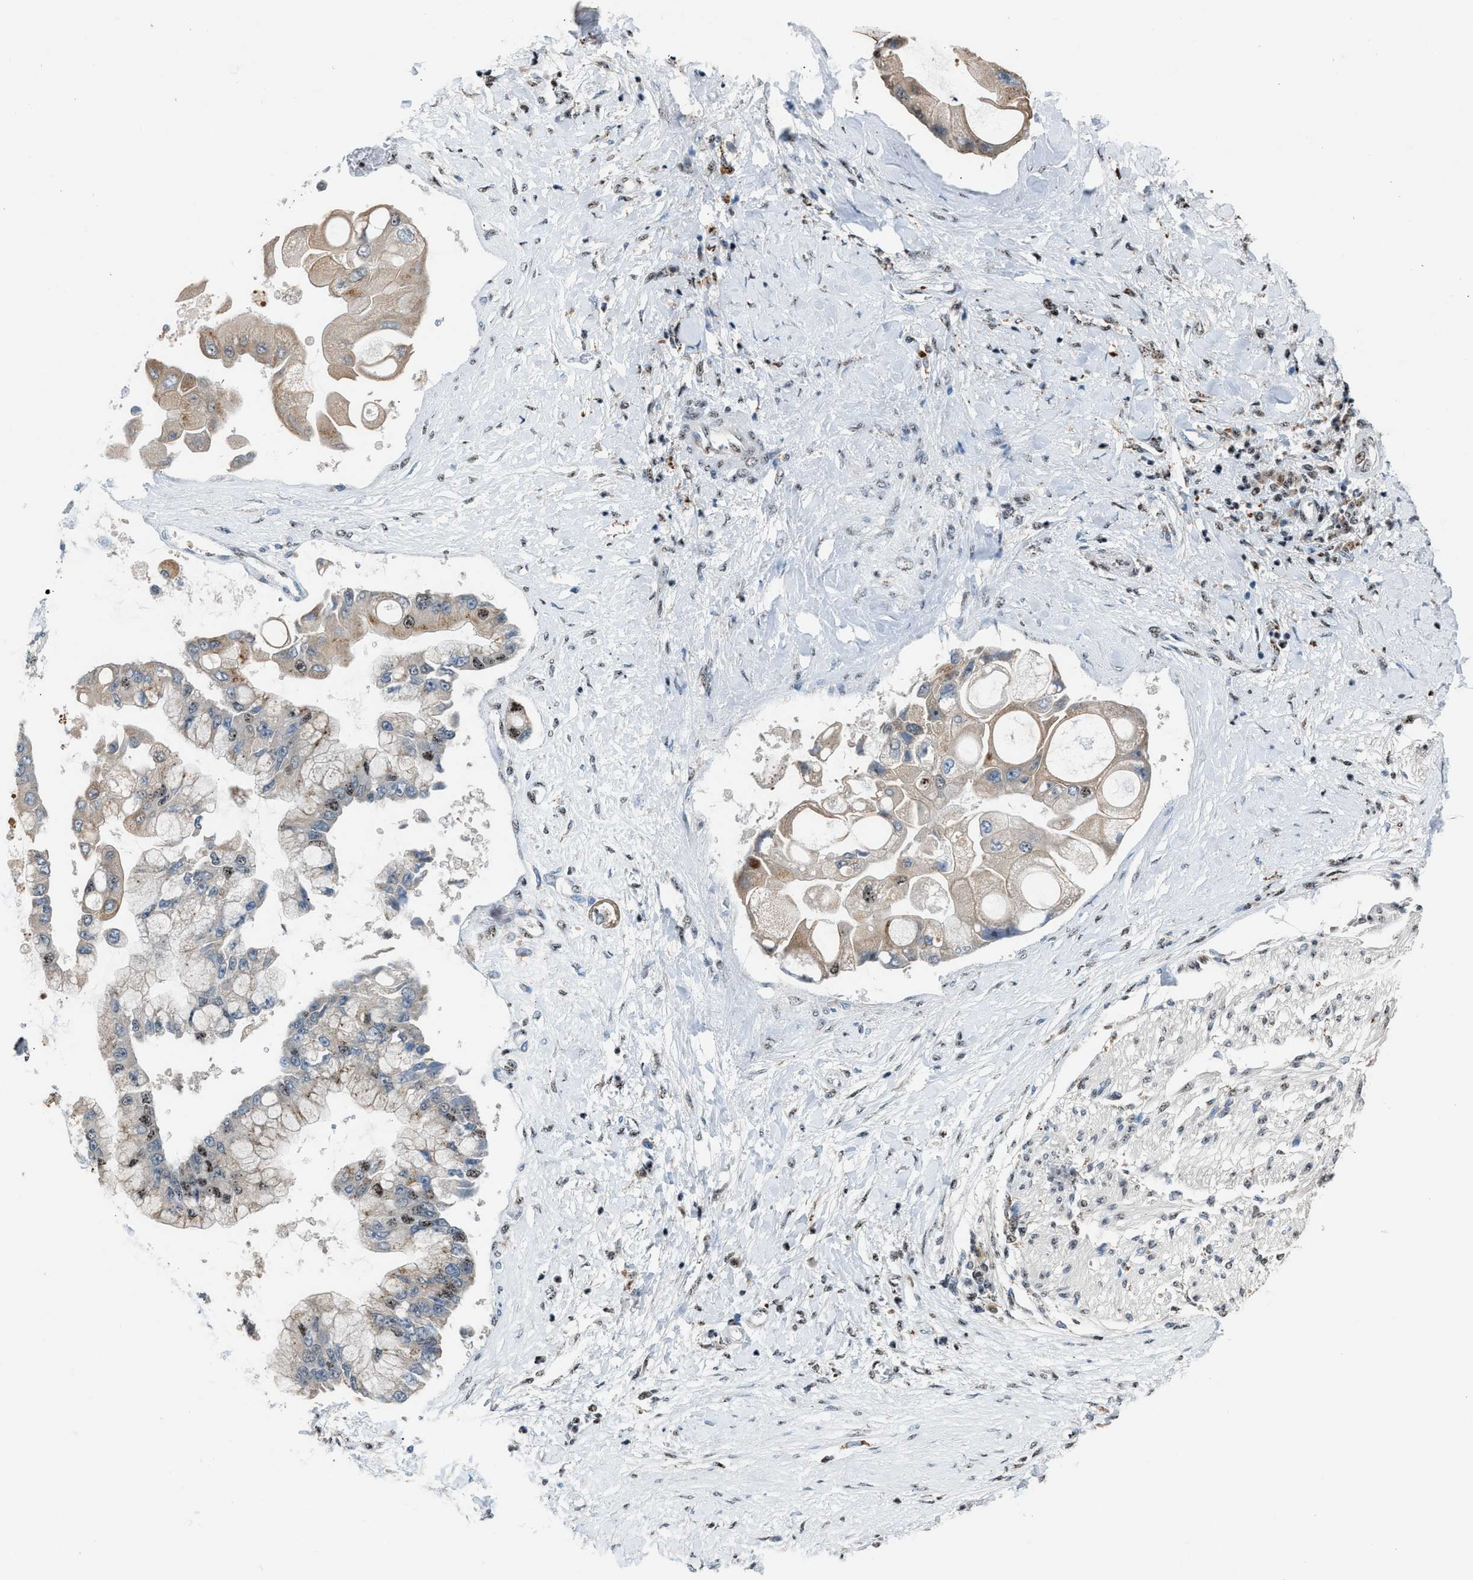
{"staining": {"intensity": "moderate", "quantity": "<25%", "location": "nuclear"}, "tissue": "liver cancer", "cell_type": "Tumor cells", "image_type": "cancer", "snomed": [{"axis": "morphology", "description": "Cholangiocarcinoma"}, {"axis": "topography", "description": "Liver"}], "caption": "A high-resolution micrograph shows IHC staining of liver cancer, which demonstrates moderate nuclear expression in about <25% of tumor cells. Nuclei are stained in blue.", "gene": "CENPP", "patient": {"sex": "male", "age": 50}}